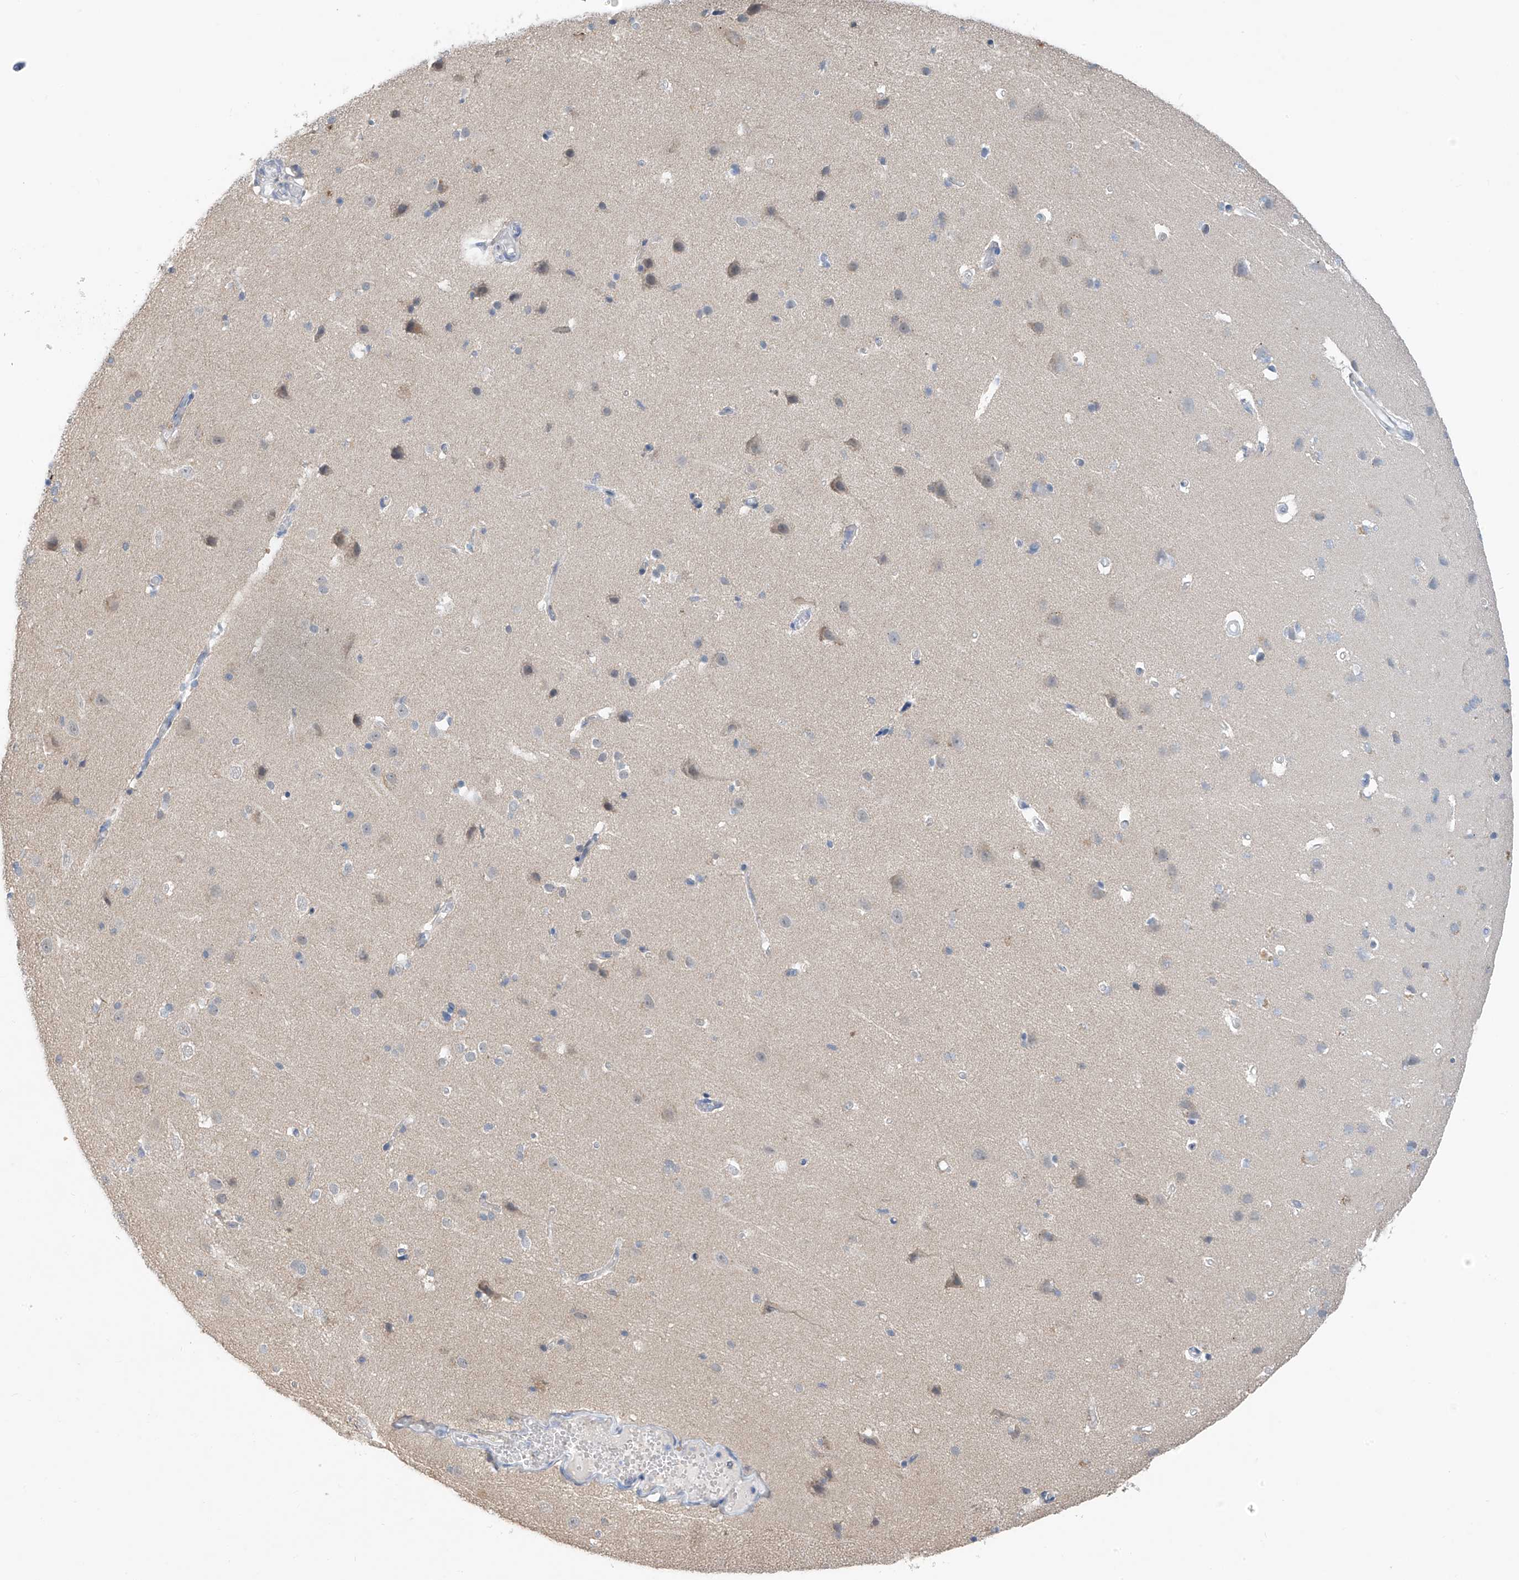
{"staining": {"intensity": "negative", "quantity": "none", "location": "none"}, "tissue": "cerebral cortex", "cell_type": "Endothelial cells", "image_type": "normal", "snomed": [{"axis": "morphology", "description": "Normal tissue, NOS"}, {"axis": "topography", "description": "Cerebral cortex"}], "caption": "Human cerebral cortex stained for a protein using immunohistochemistry (IHC) demonstrates no expression in endothelial cells.", "gene": "CYP4V2", "patient": {"sex": "male", "age": 34}}